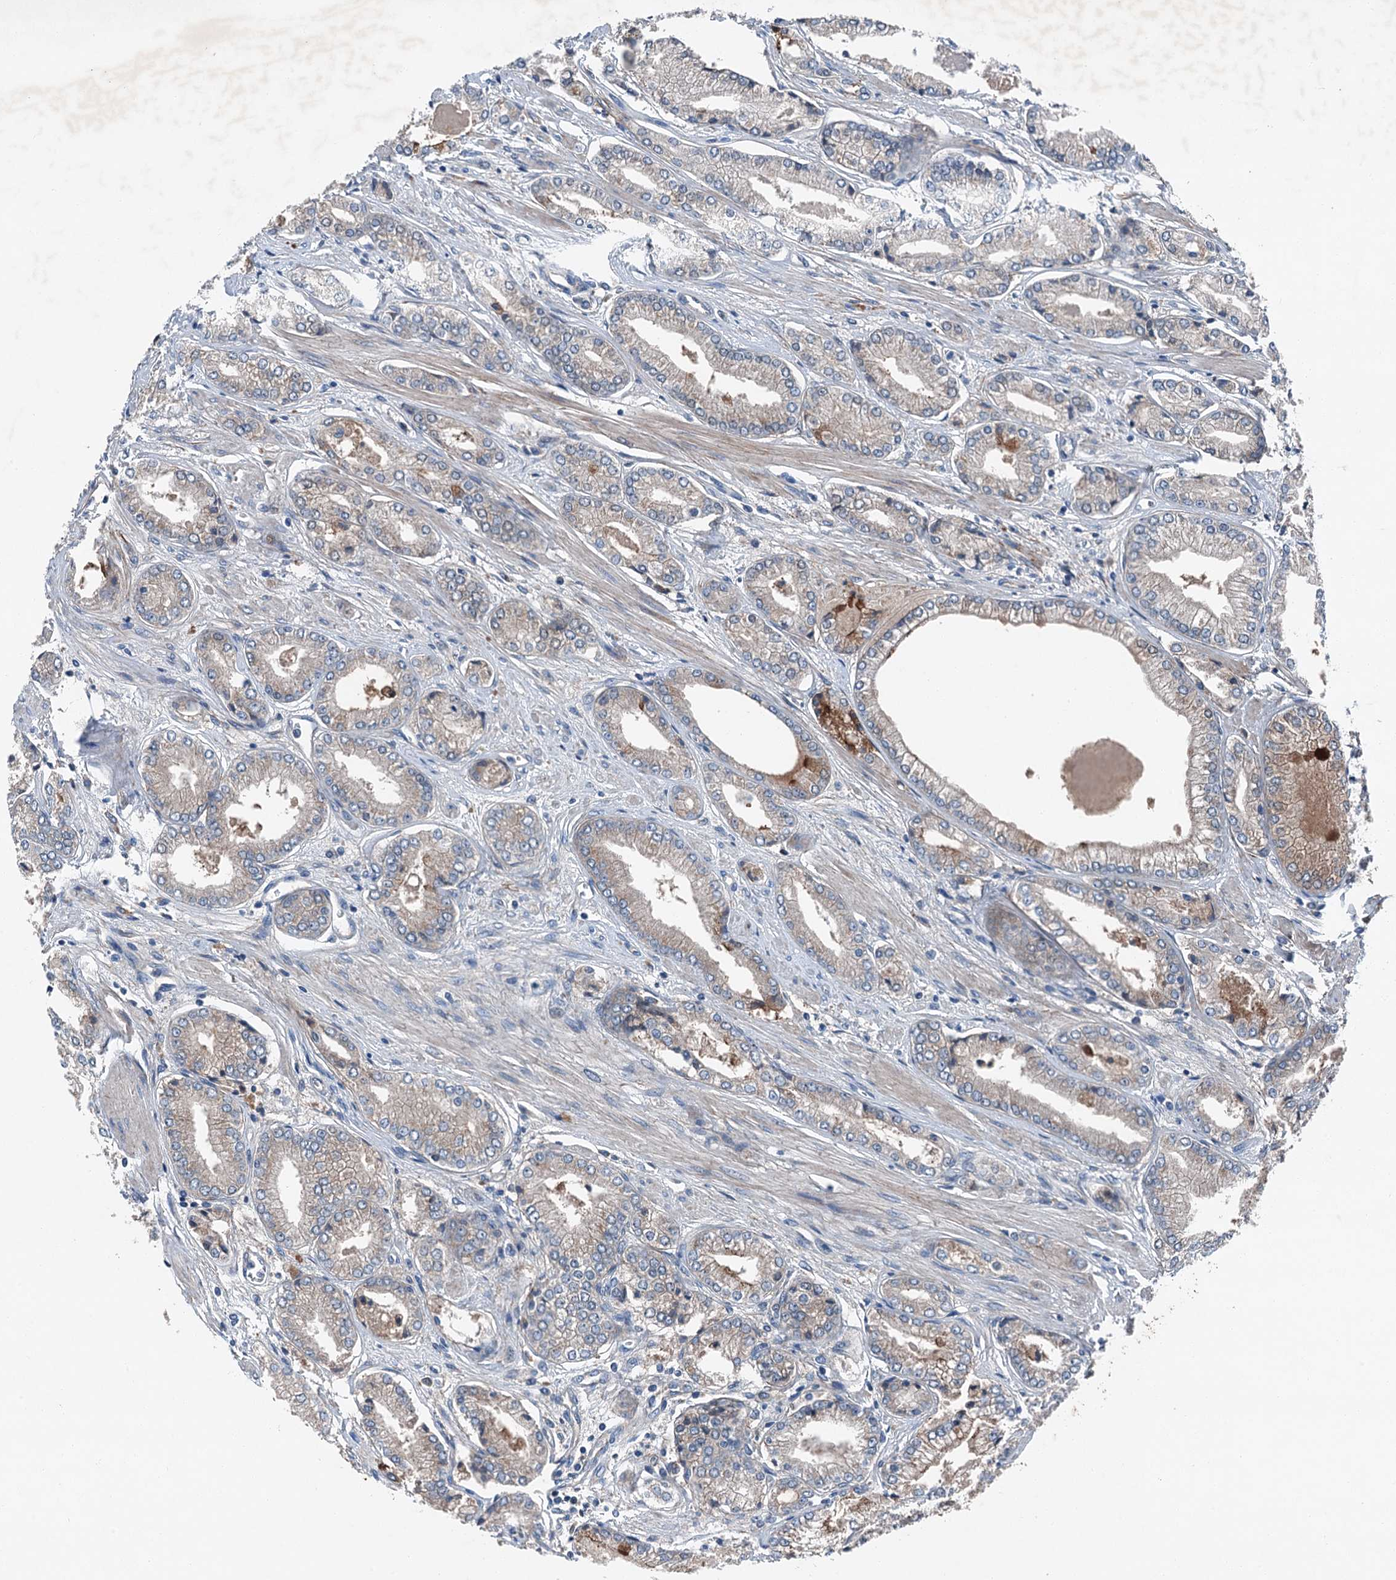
{"staining": {"intensity": "negative", "quantity": "none", "location": "none"}, "tissue": "prostate cancer", "cell_type": "Tumor cells", "image_type": "cancer", "snomed": [{"axis": "morphology", "description": "Adenocarcinoma, Low grade"}, {"axis": "topography", "description": "Prostate"}], "caption": "Immunohistochemistry of human prostate adenocarcinoma (low-grade) exhibits no expression in tumor cells.", "gene": "SLC2A10", "patient": {"sex": "male", "age": 60}}